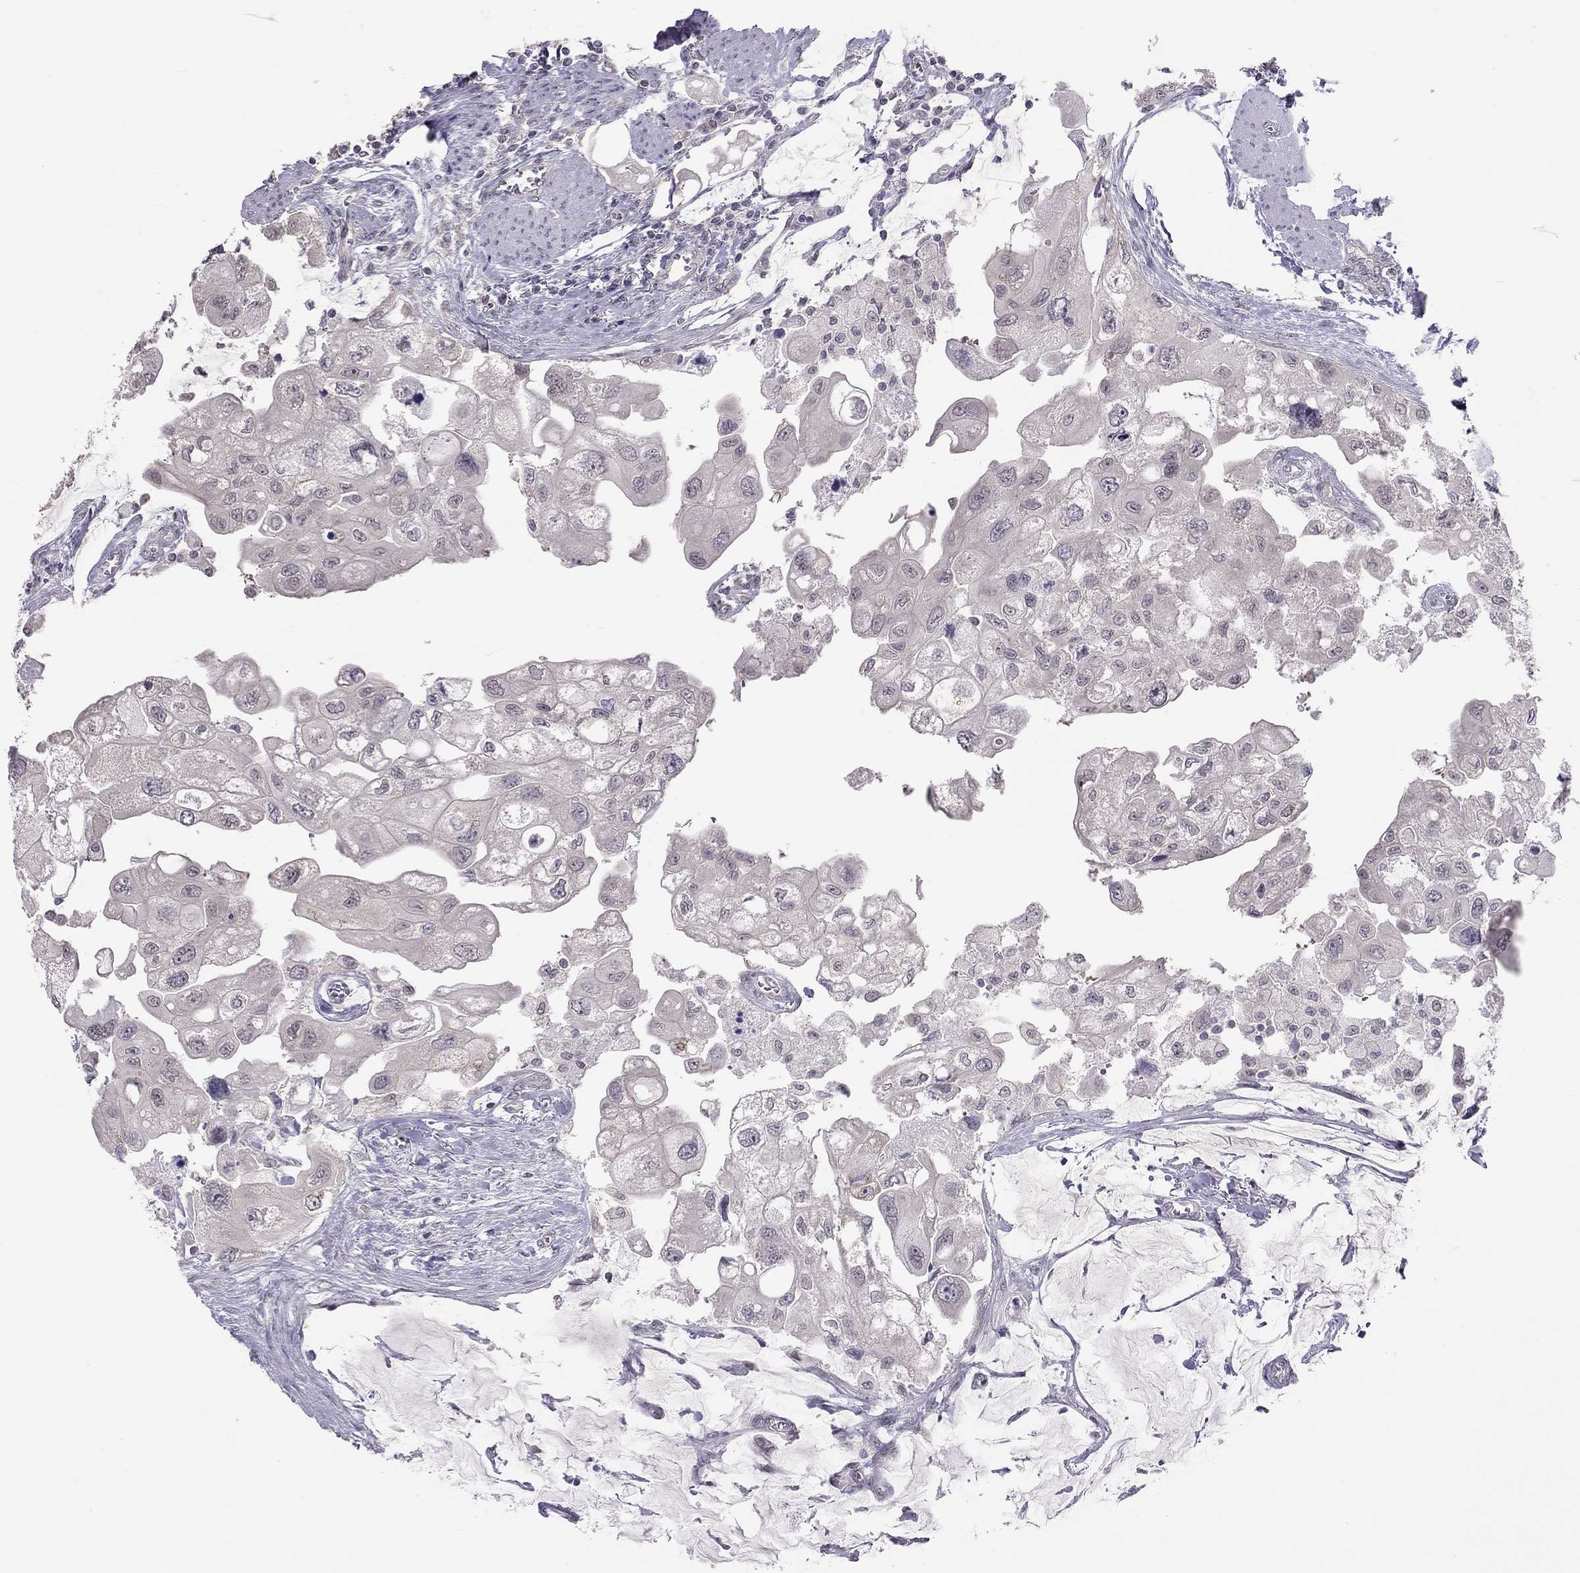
{"staining": {"intensity": "negative", "quantity": "none", "location": "none"}, "tissue": "urothelial cancer", "cell_type": "Tumor cells", "image_type": "cancer", "snomed": [{"axis": "morphology", "description": "Urothelial carcinoma, High grade"}, {"axis": "topography", "description": "Urinary bladder"}], "caption": "Immunohistochemistry (IHC) of human urothelial carcinoma (high-grade) exhibits no positivity in tumor cells.", "gene": "HSF2BP", "patient": {"sex": "male", "age": 59}}